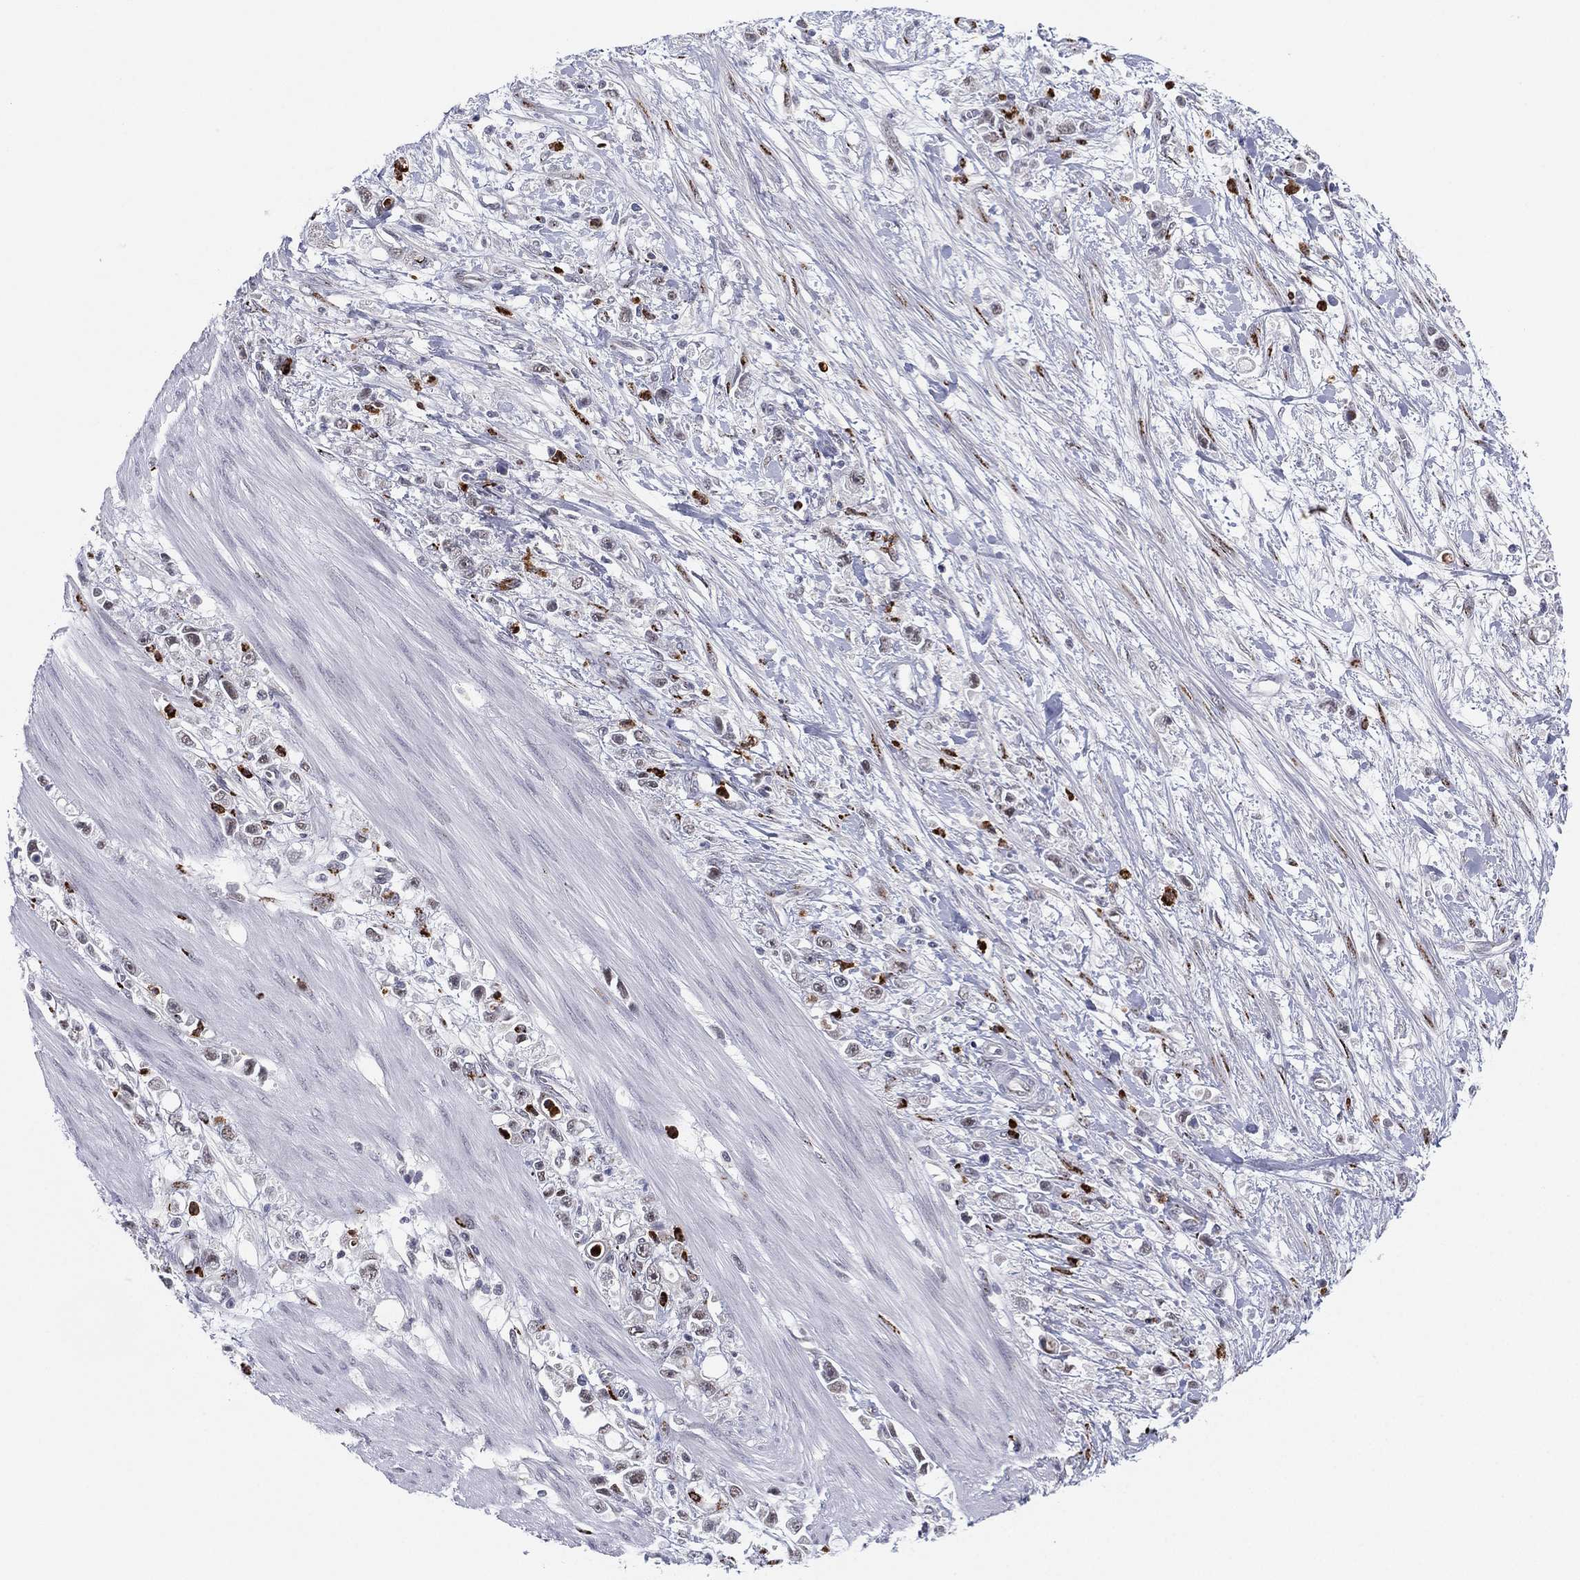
{"staining": {"intensity": "negative", "quantity": "none", "location": "none"}, "tissue": "stomach cancer", "cell_type": "Tumor cells", "image_type": "cancer", "snomed": [{"axis": "morphology", "description": "Adenocarcinoma, NOS"}, {"axis": "topography", "description": "Stomach"}], "caption": "Immunohistochemistry of stomach cancer (adenocarcinoma) shows no positivity in tumor cells. (Brightfield microscopy of DAB (3,3'-diaminobenzidine) immunohistochemistry (IHC) at high magnification).", "gene": "CD177", "patient": {"sex": "female", "age": 59}}